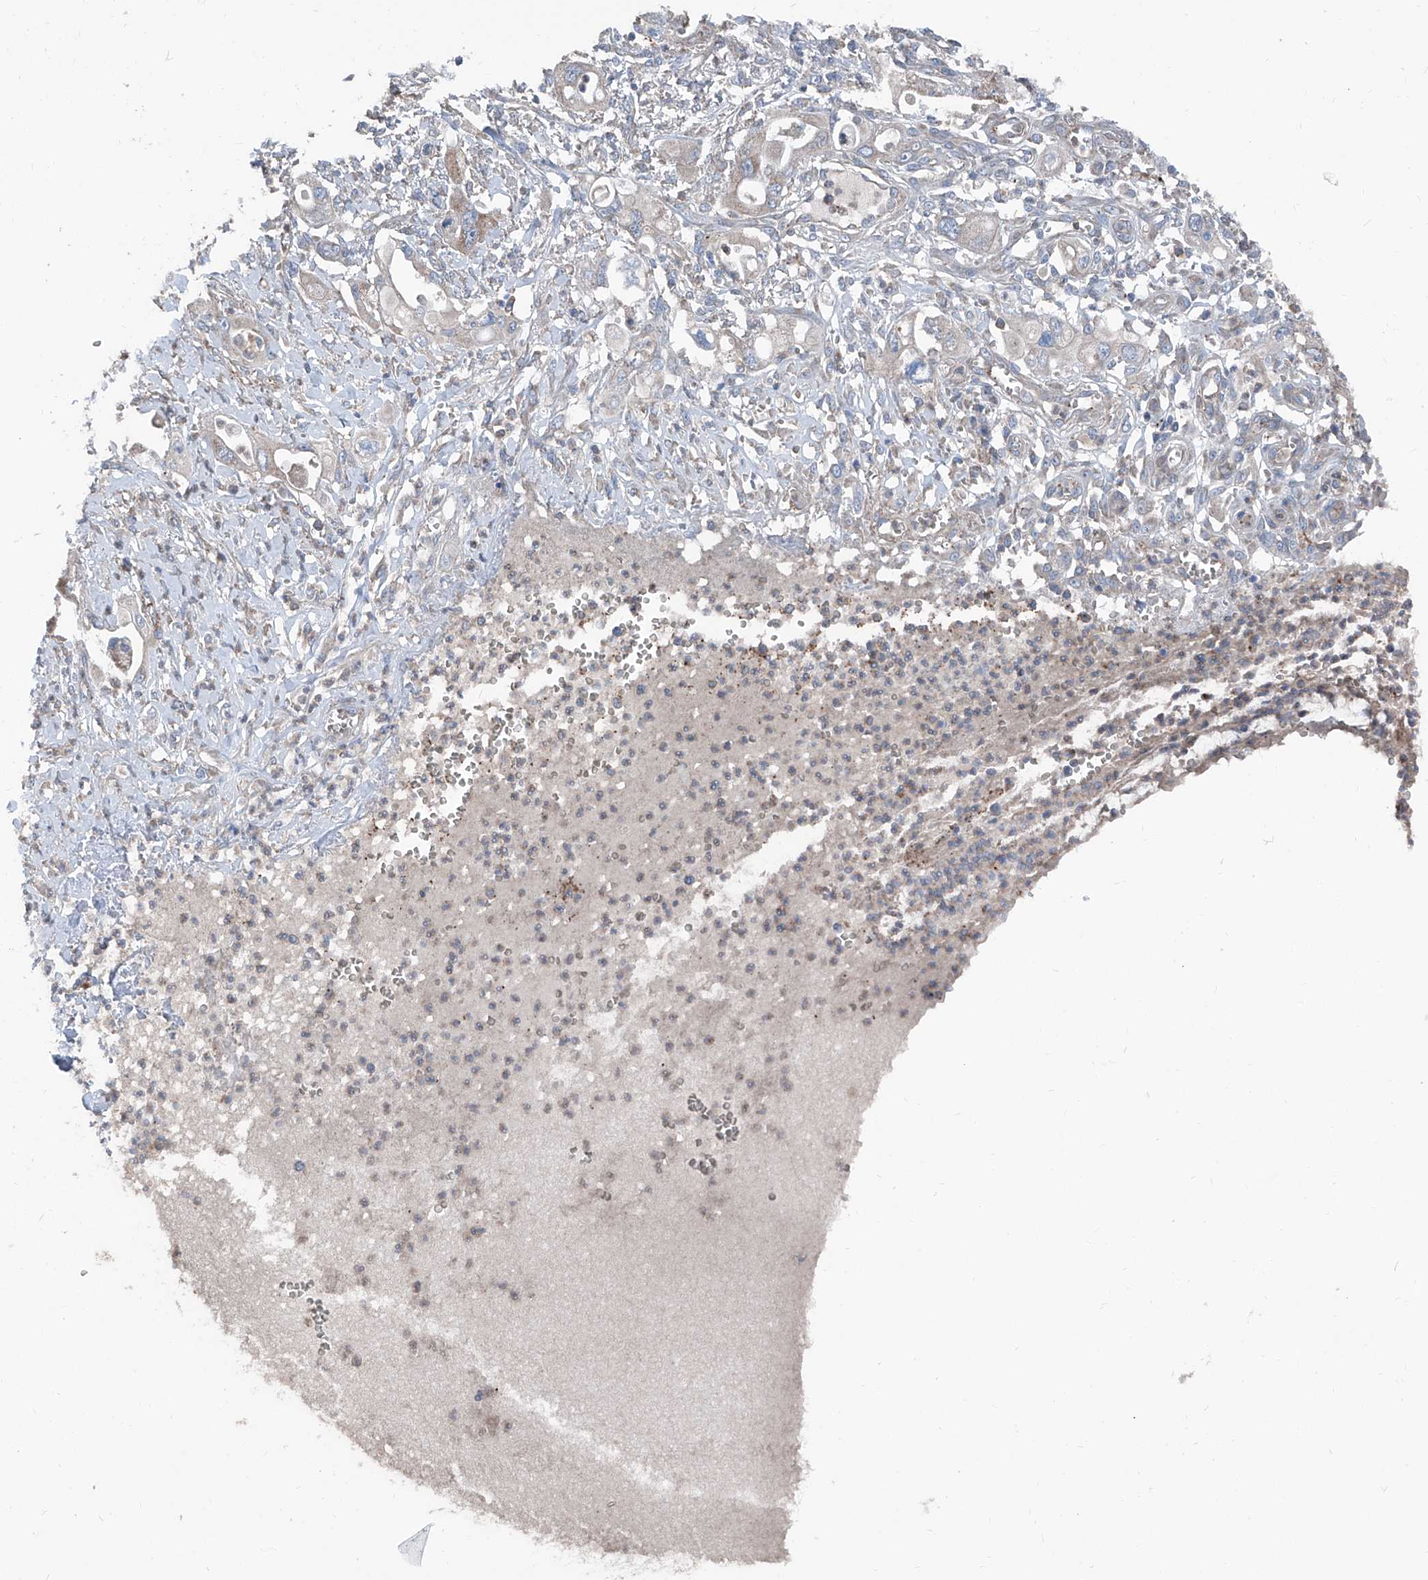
{"staining": {"intensity": "negative", "quantity": "none", "location": "none"}, "tissue": "pancreatic cancer", "cell_type": "Tumor cells", "image_type": "cancer", "snomed": [{"axis": "morphology", "description": "Adenocarcinoma, NOS"}, {"axis": "topography", "description": "Pancreas"}], "caption": "Immunohistochemistry histopathology image of human pancreatic cancer (adenocarcinoma) stained for a protein (brown), which shows no positivity in tumor cells. (DAB IHC visualized using brightfield microscopy, high magnification).", "gene": "GPAT3", "patient": {"sex": "male", "age": 68}}